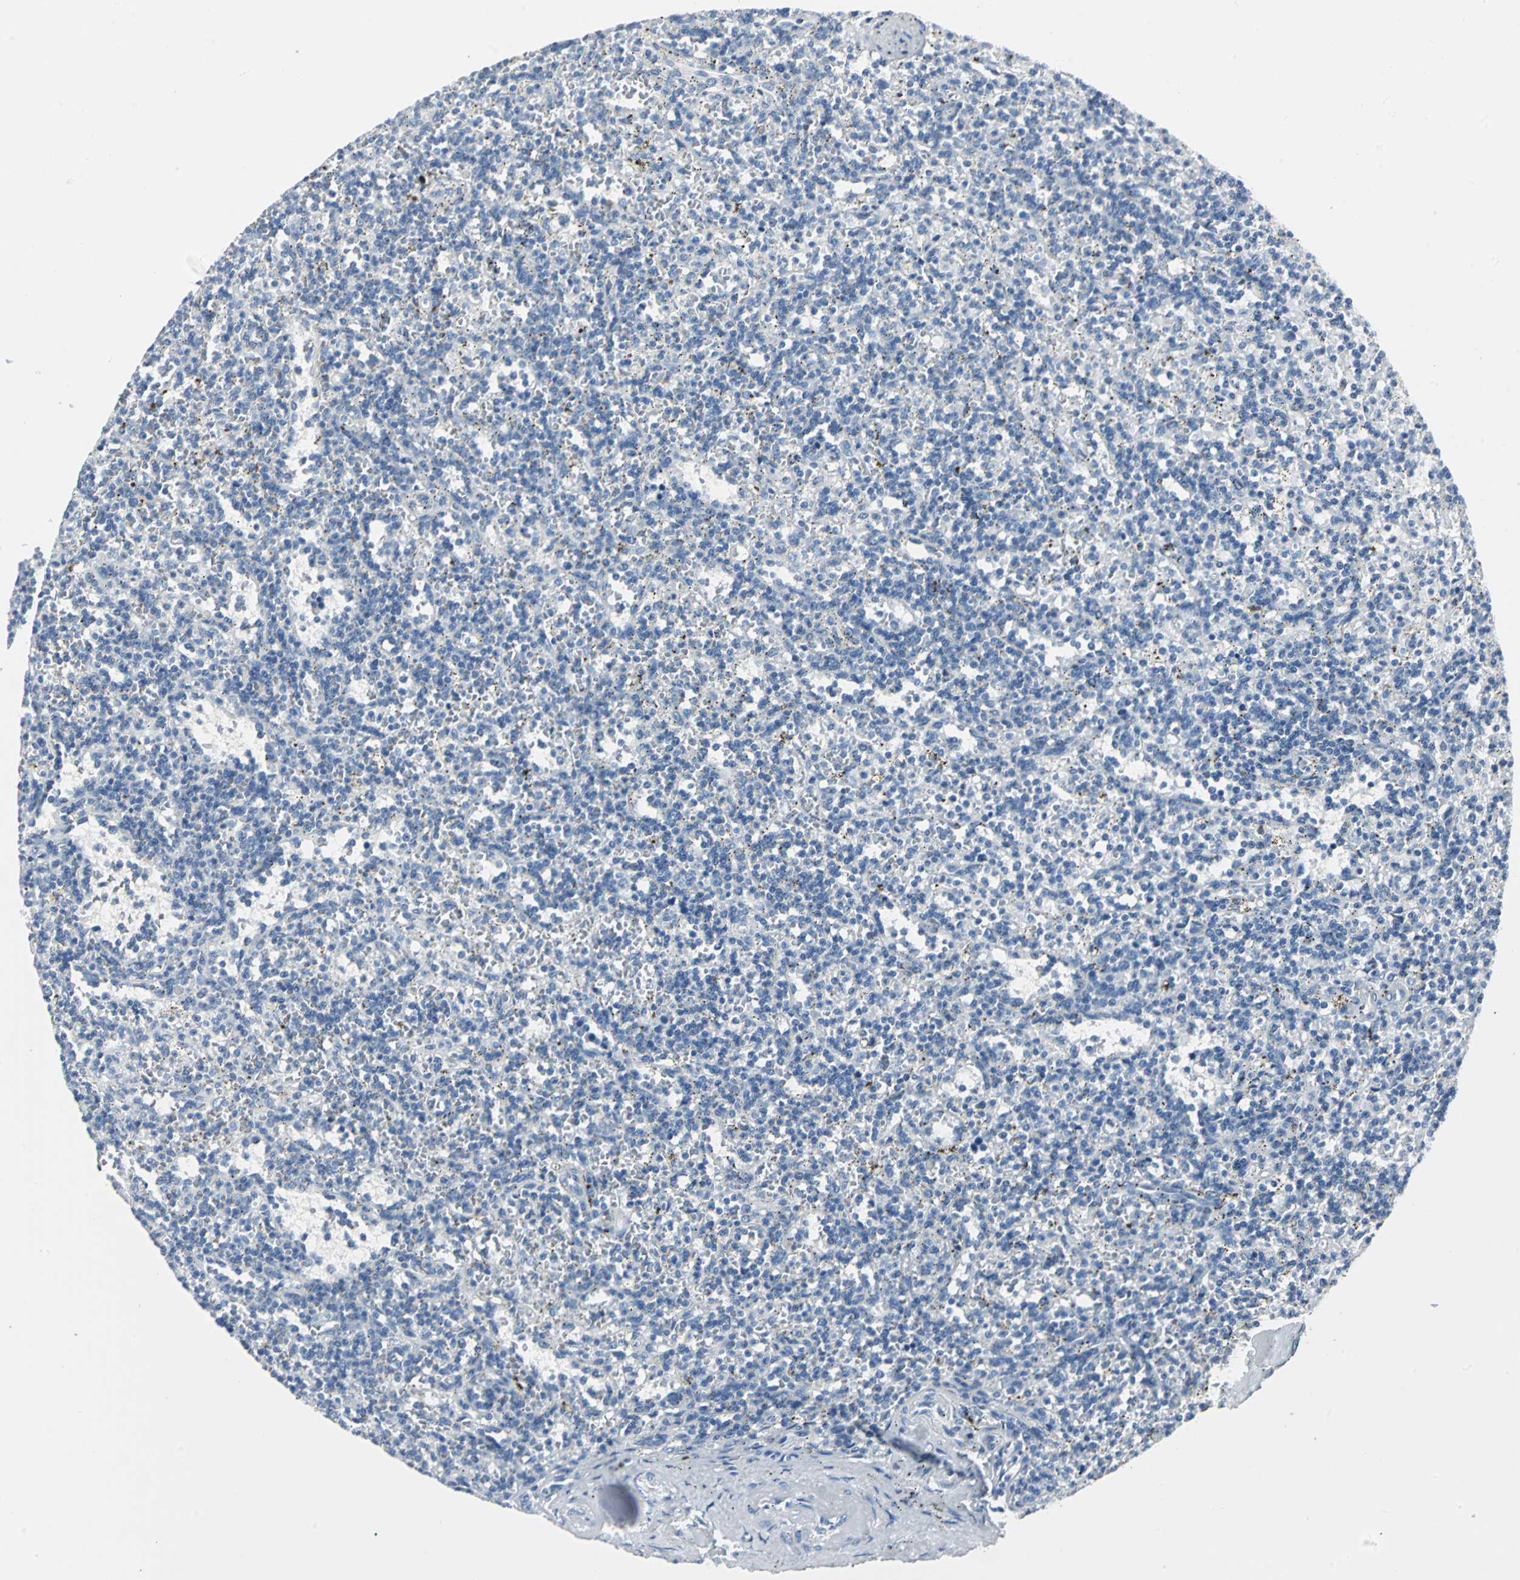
{"staining": {"intensity": "negative", "quantity": "none", "location": "none"}, "tissue": "lymphoma", "cell_type": "Tumor cells", "image_type": "cancer", "snomed": [{"axis": "morphology", "description": "Malignant lymphoma, non-Hodgkin's type, Low grade"}, {"axis": "topography", "description": "Spleen"}], "caption": "IHC micrograph of lymphoma stained for a protein (brown), which reveals no positivity in tumor cells.", "gene": "RIPOR1", "patient": {"sex": "male", "age": 73}}